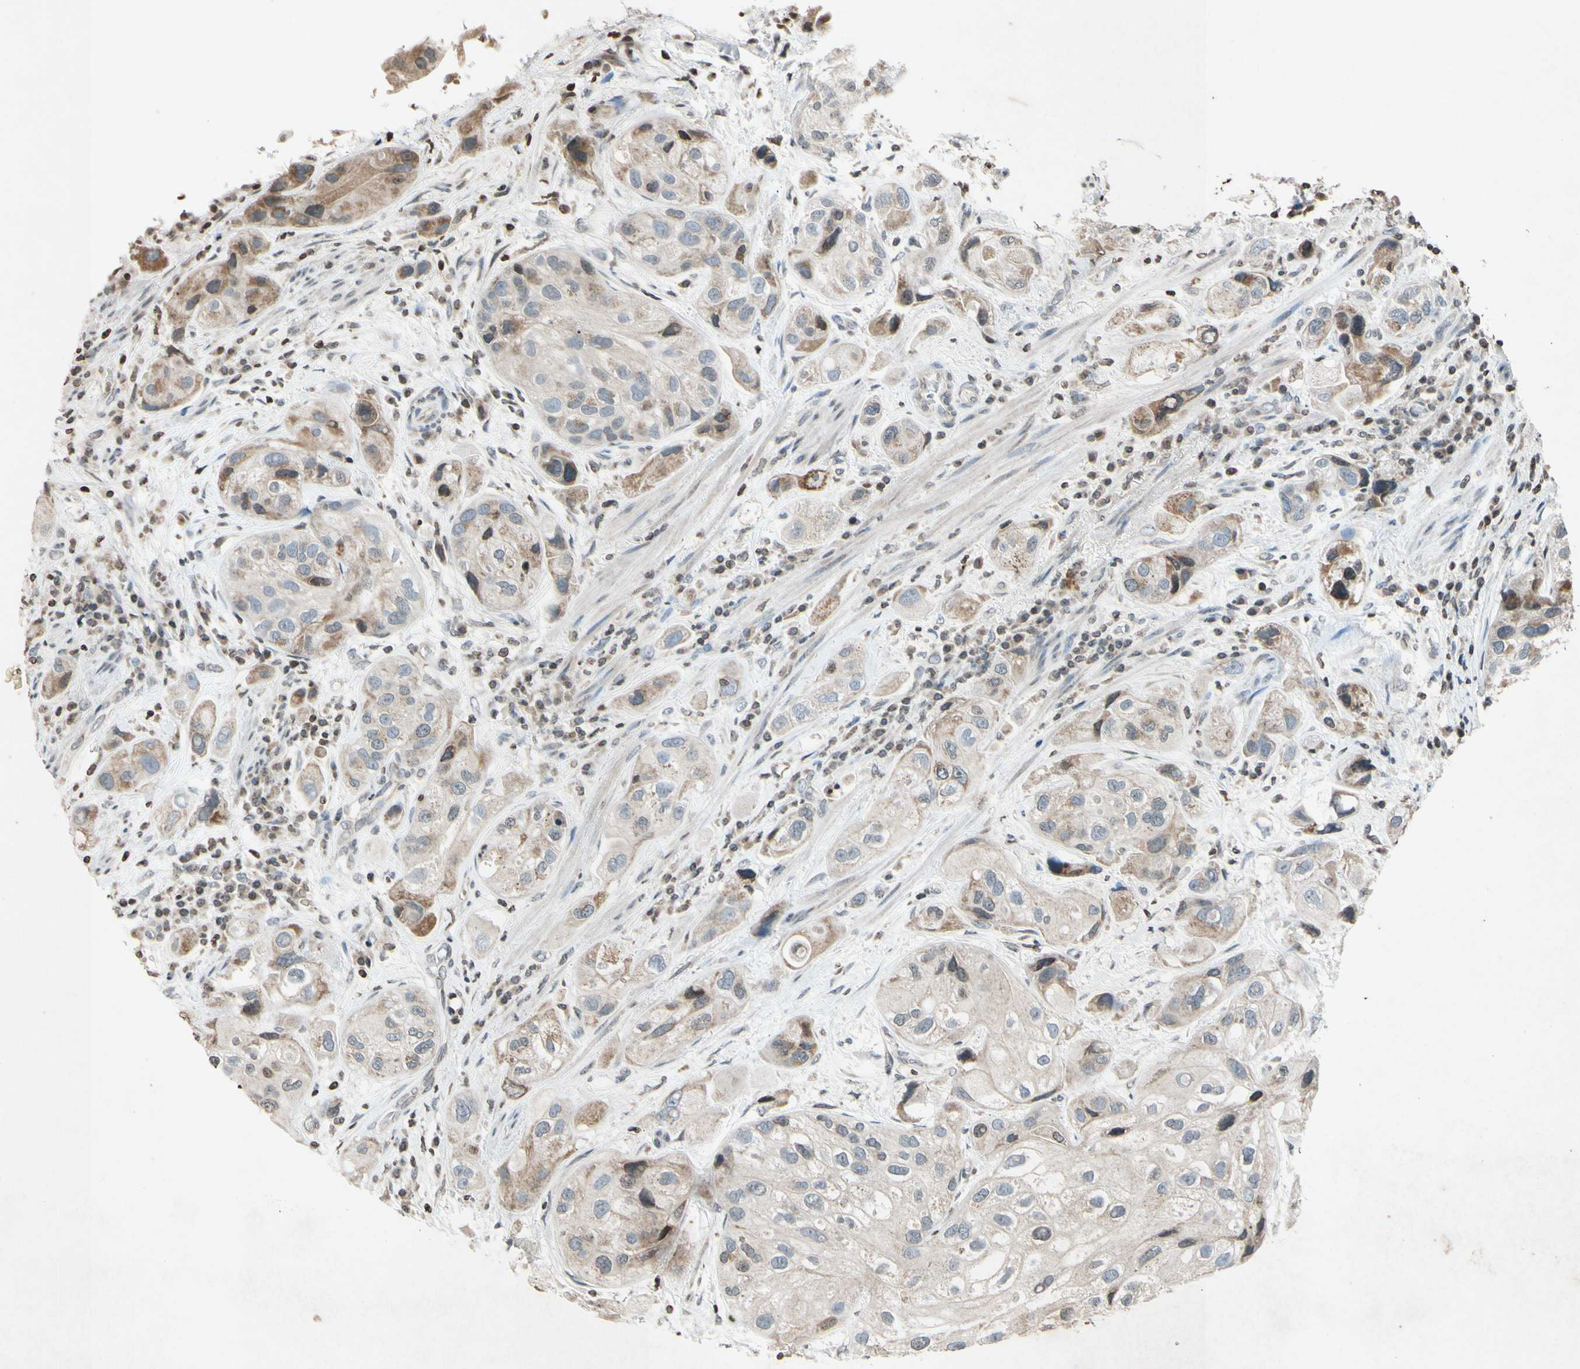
{"staining": {"intensity": "weak", "quantity": ">75%", "location": "cytoplasmic/membranous"}, "tissue": "urothelial cancer", "cell_type": "Tumor cells", "image_type": "cancer", "snomed": [{"axis": "morphology", "description": "Urothelial carcinoma, High grade"}, {"axis": "topography", "description": "Urinary bladder"}], "caption": "Protein expression analysis of human high-grade urothelial carcinoma reveals weak cytoplasmic/membranous staining in about >75% of tumor cells.", "gene": "CLDN11", "patient": {"sex": "female", "age": 64}}